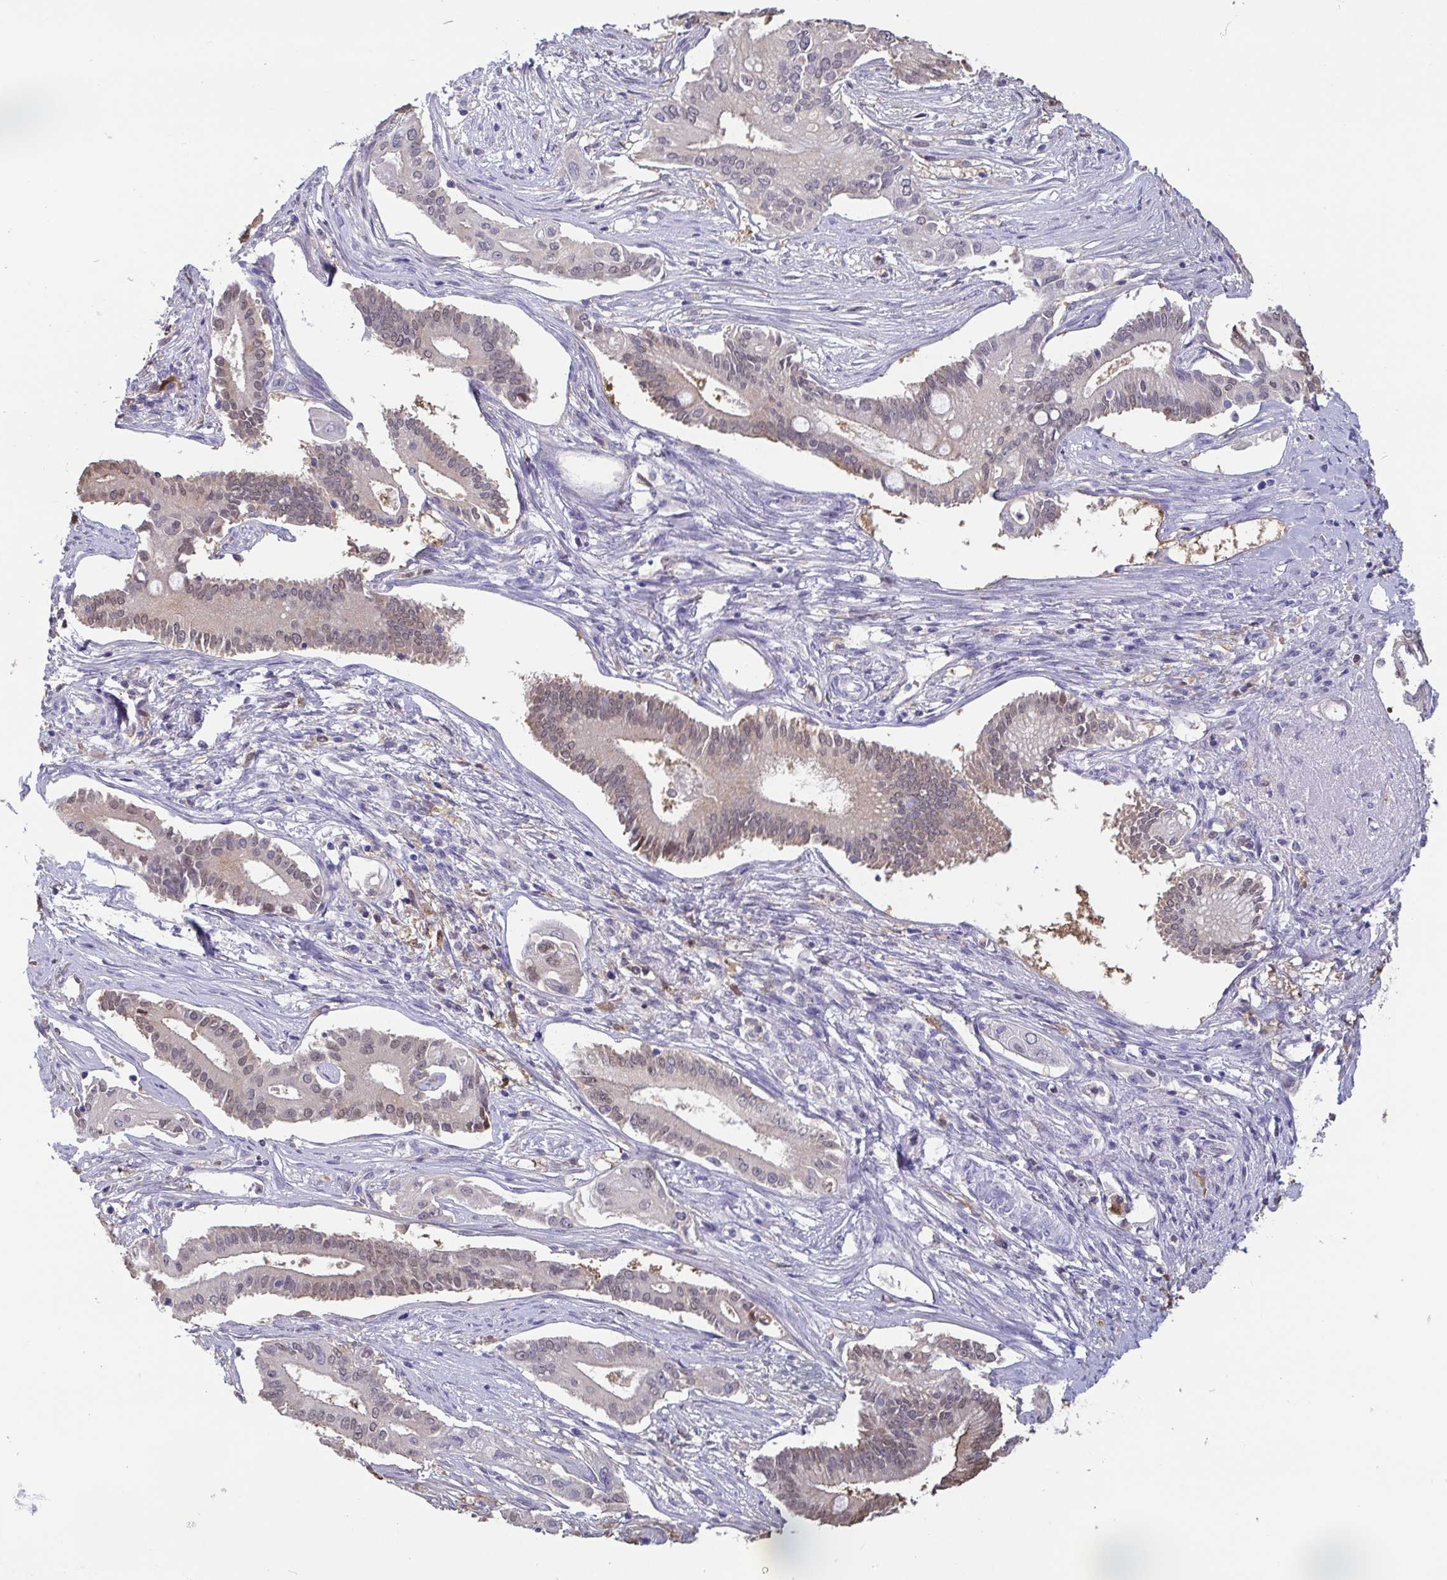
{"staining": {"intensity": "weak", "quantity": "25%-75%", "location": "nuclear"}, "tissue": "pancreatic cancer", "cell_type": "Tumor cells", "image_type": "cancer", "snomed": [{"axis": "morphology", "description": "Adenocarcinoma, NOS"}, {"axis": "topography", "description": "Pancreas"}], "caption": "Immunohistochemistry photomicrograph of human adenocarcinoma (pancreatic) stained for a protein (brown), which exhibits low levels of weak nuclear positivity in approximately 25%-75% of tumor cells.", "gene": "IDH1", "patient": {"sex": "female", "age": 68}}